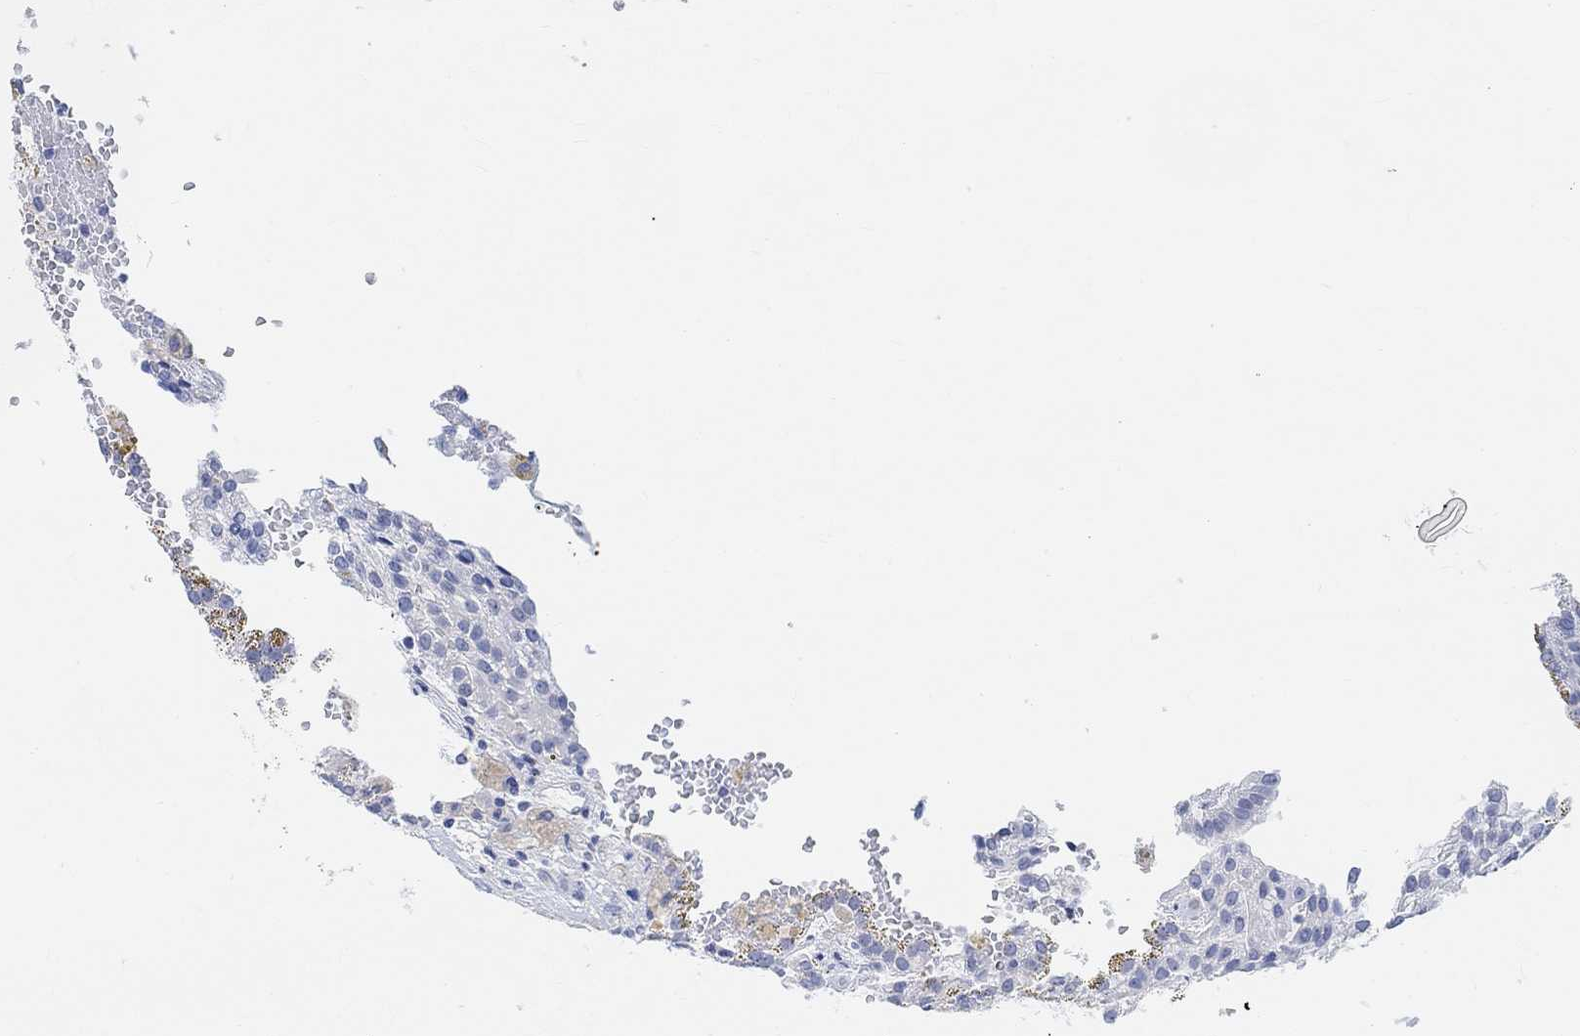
{"staining": {"intensity": "negative", "quantity": "none", "location": "none"}, "tissue": "renal cancer", "cell_type": "Tumor cells", "image_type": "cancer", "snomed": [{"axis": "morphology", "description": "Adenocarcinoma, NOS"}, {"axis": "topography", "description": "Kidney"}], "caption": "Tumor cells are negative for protein expression in human adenocarcinoma (renal).", "gene": "ENO4", "patient": {"sex": "male", "age": 63}}